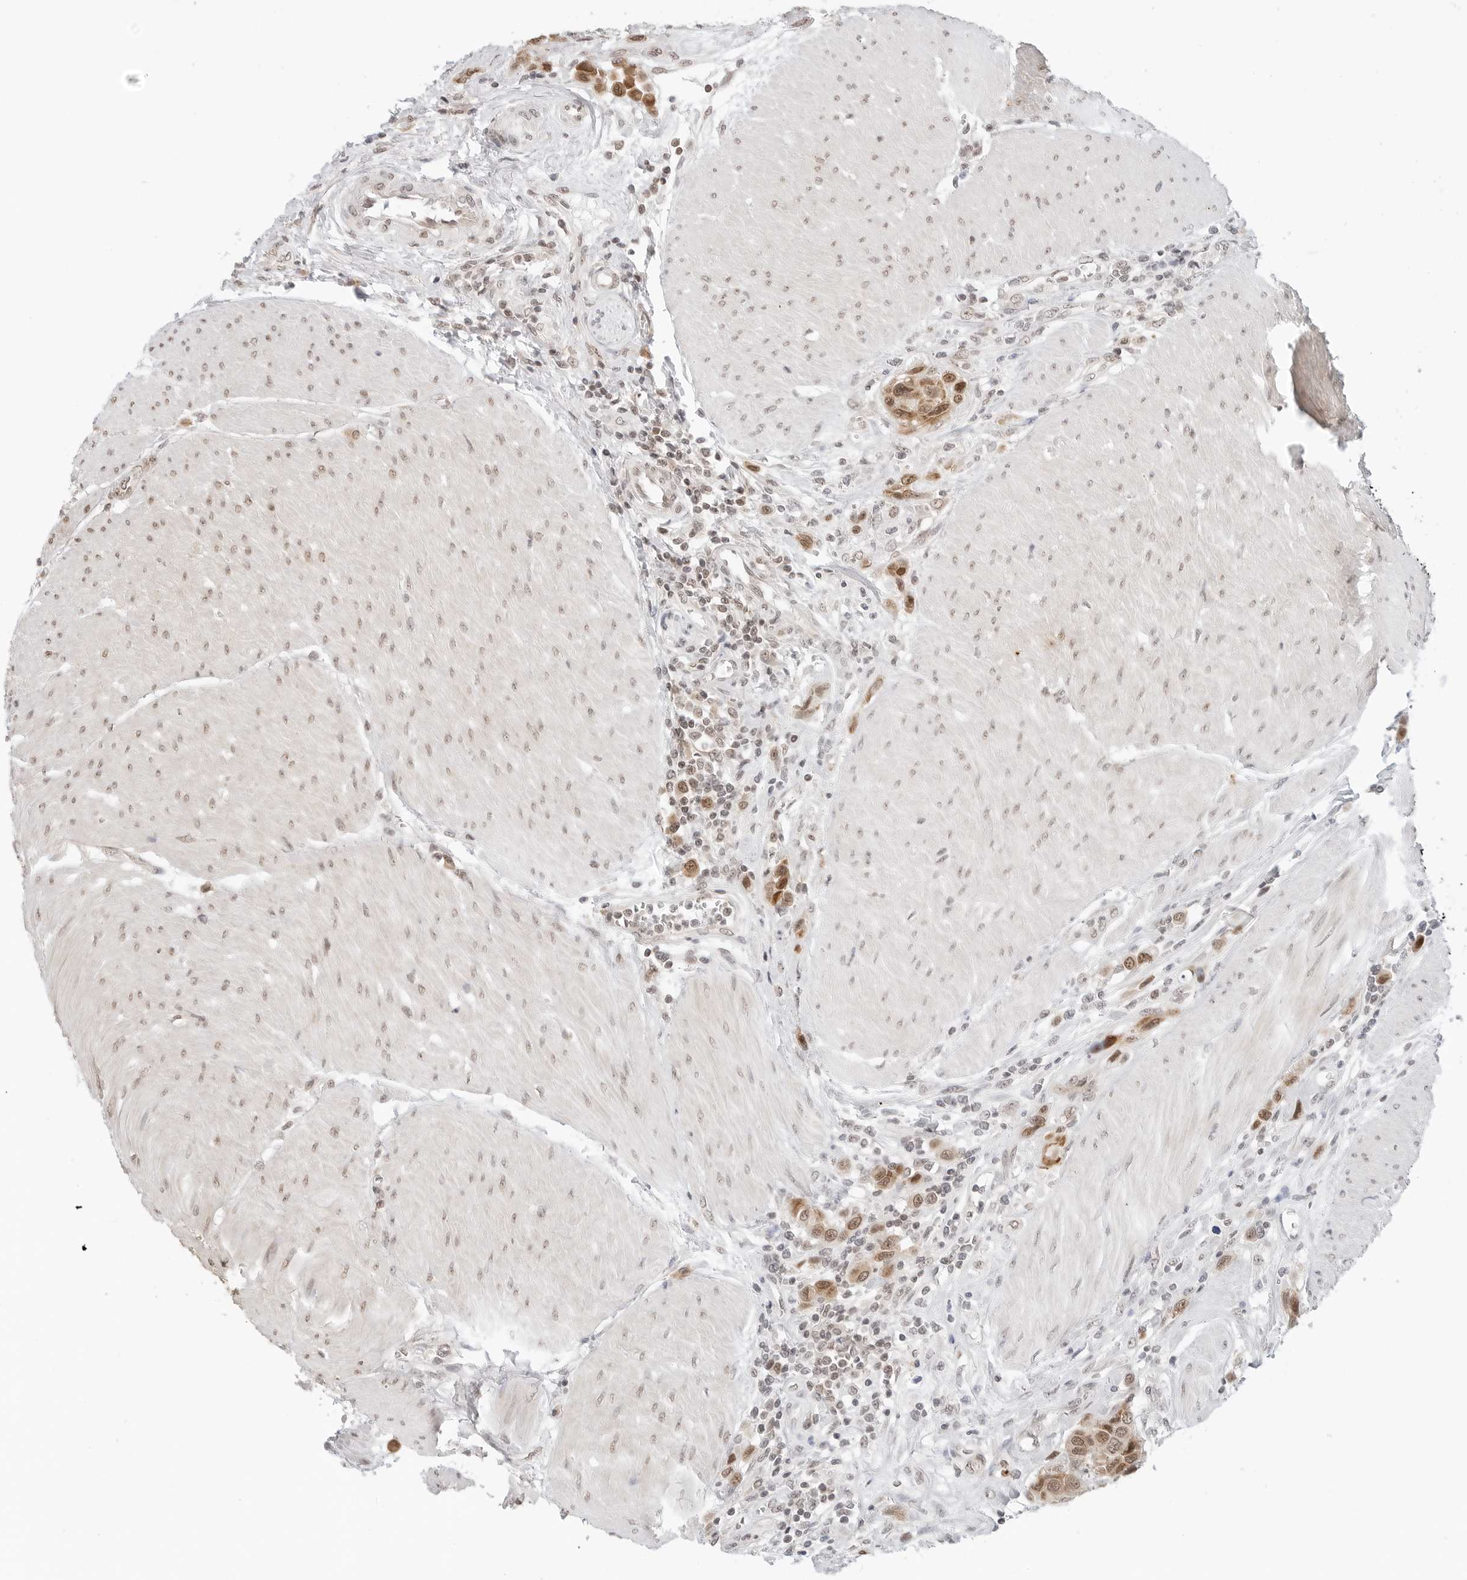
{"staining": {"intensity": "moderate", "quantity": ">75%", "location": "cytoplasmic/membranous,nuclear"}, "tissue": "urothelial cancer", "cell_type": "Tumor cells", "image_type": "cancer", "snomed": [{"axis": "morphology", "description": "Urothelial carcinoma, High grade"}, {"axis": "topography", "description": "Urinary bladder"}], "caption": "High-power microscopy captured an immunohistochemistry (IHC) micrograph of urothelial carcinoma (high-grade), revealing moderate cytoplasmic/membranous and nuclear positivity in about >75% of tumor cells.", "gene": "METAP1", "patient": {"sex": "male", "age": 50}}